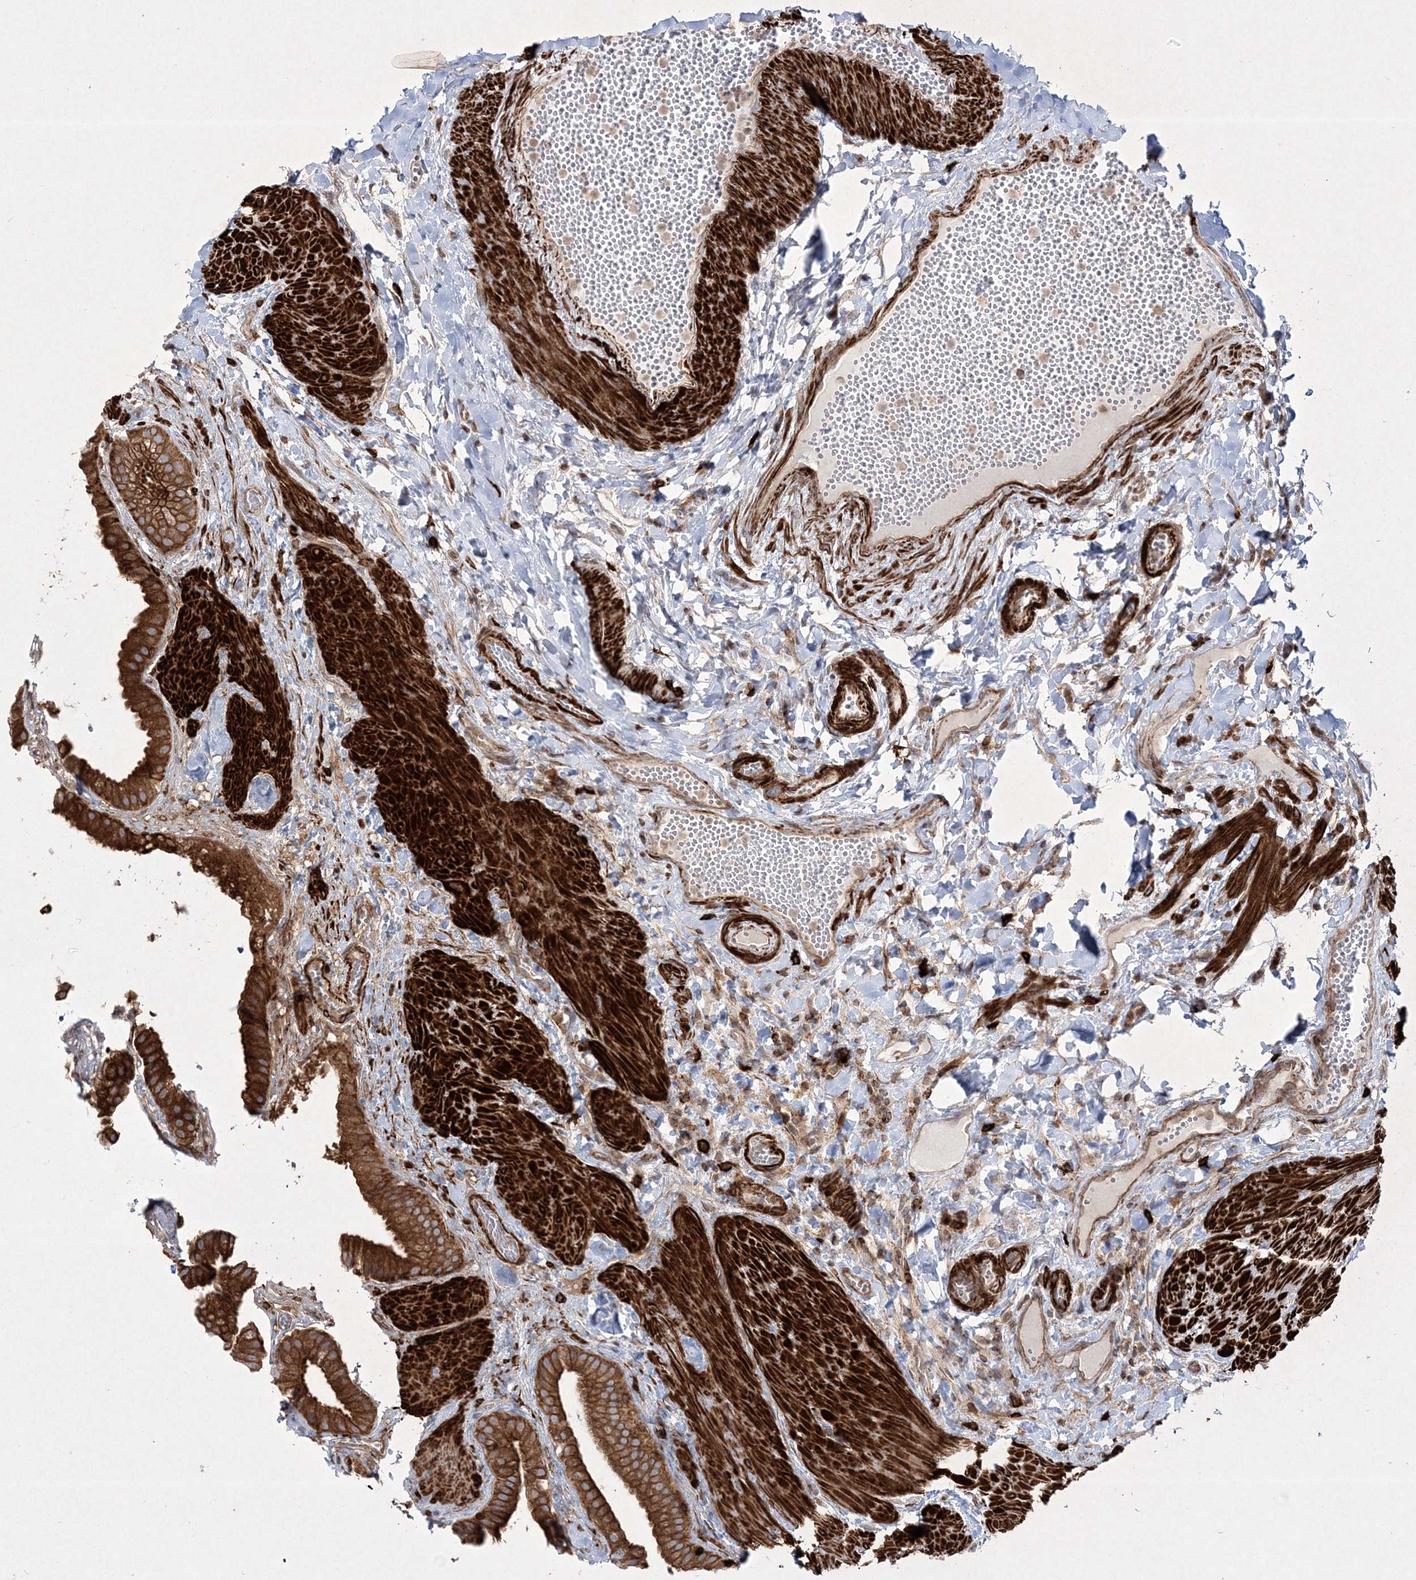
{"staining": {"intensity": "strong", "quantity": ">75%", "location": "cytoplasmic/membranous"}, "tissue": "gallbladder", "cell_type": "Glandular cells", "image_type": "normal", "snomed": [{"axis": "morphology", "description": "Normal tissue, NOS"}, {"axis": "topography", "description": "Gallbladder"}], "caption": "The histopathology image reveals staining of normal gallbladder, revealing strong cytoplasmic/membranous protein staining (brown color) within glandular cells. (DAB = brown stain, brightfield microscopy at high magnification).", "gene": "RICTOR", "patient": {"sex": "male", "age": 55}}